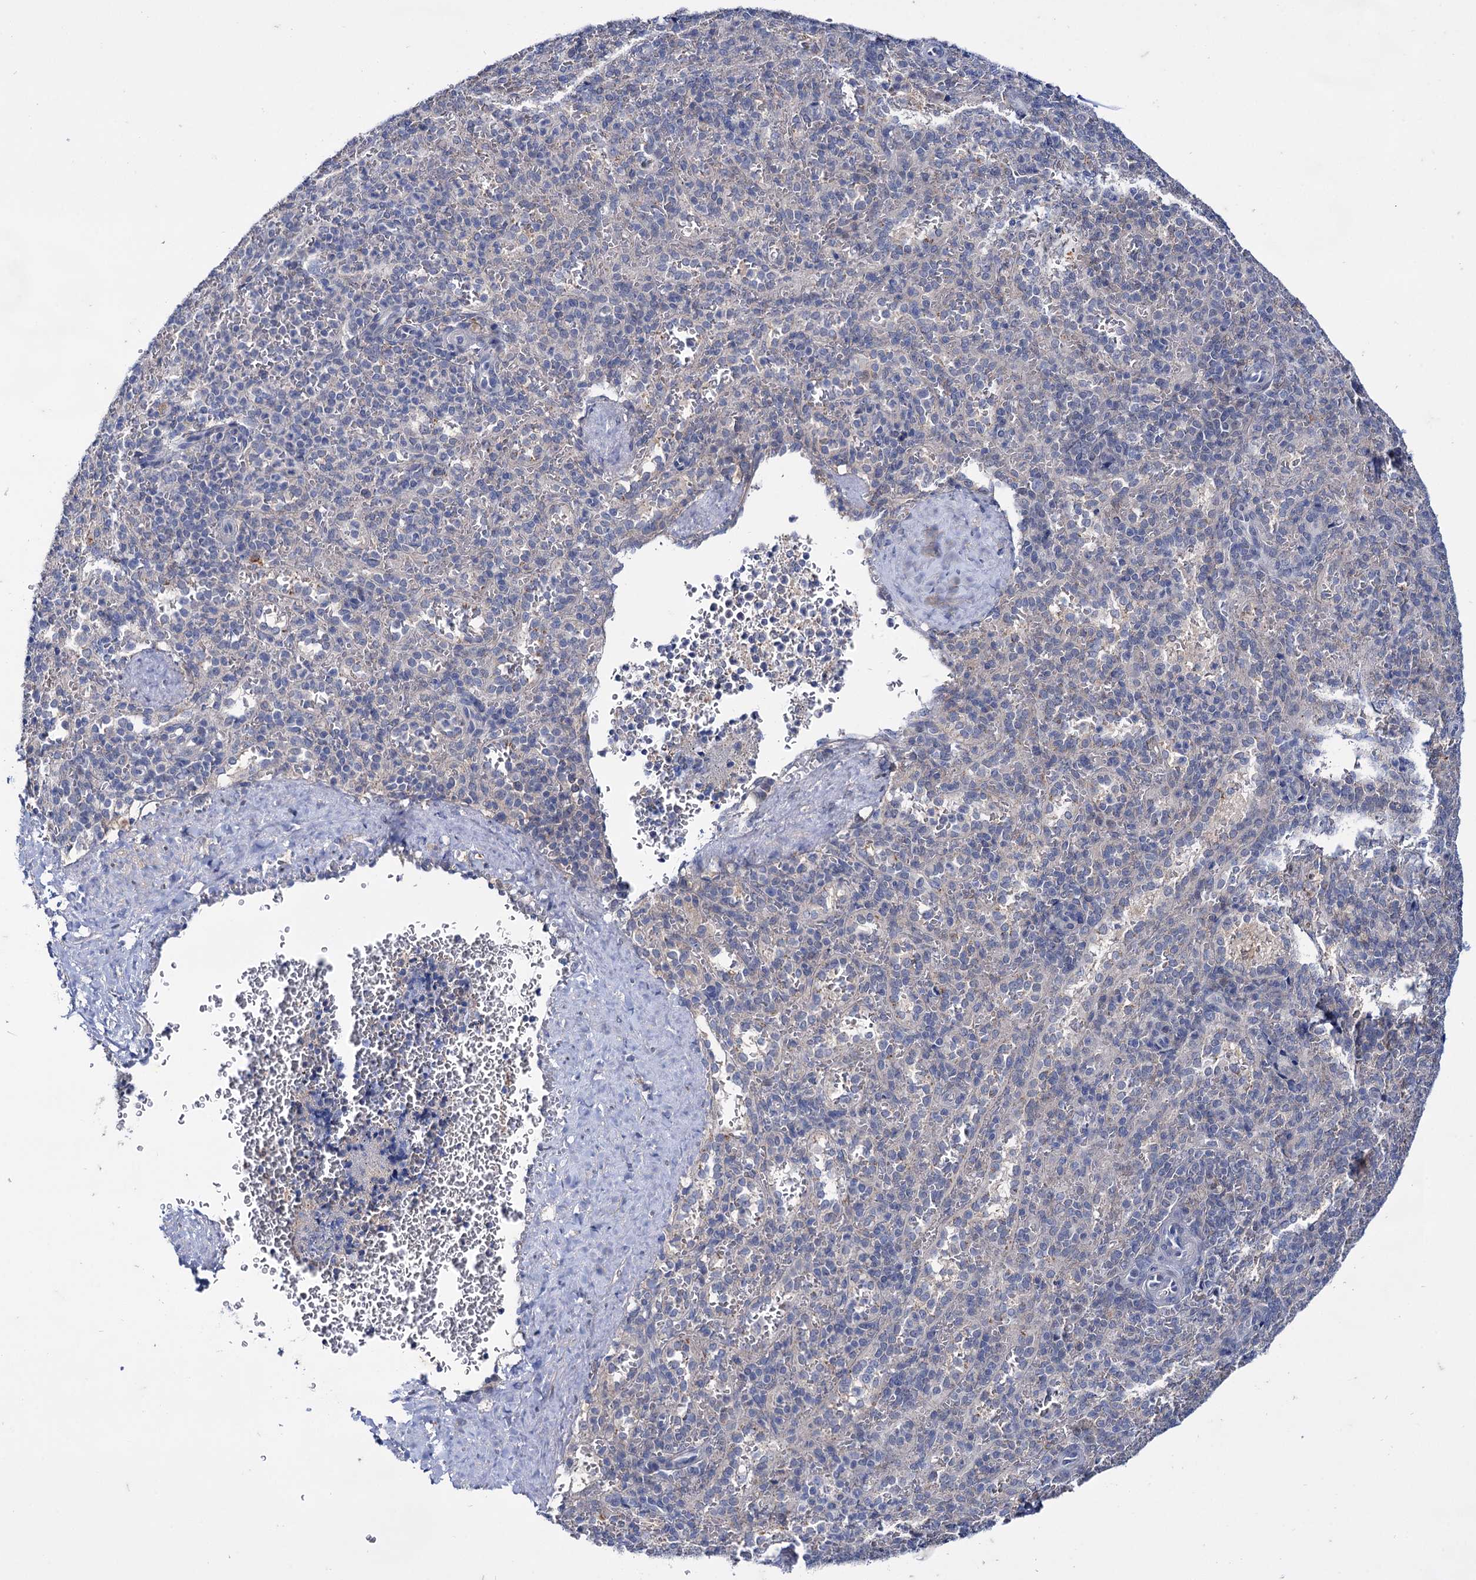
{"staining": {"intensity": "negative", "quantity": "none", "location": "none"}, "tissue": "spleen", "cell_type": "Cells in red pulp", "image_type": "normal", "snomed": [{"axis": "morphology", "description": "Normal tissue, NOS"}, {"axis": "topography", "description": "Spleen"}], "caption": "Photomicrograph shows no protein positivity in cells in red pulp of unremarkable spleen.", "gene": "MID1IP1", "patient": {"sex": "female", "age": 21}}